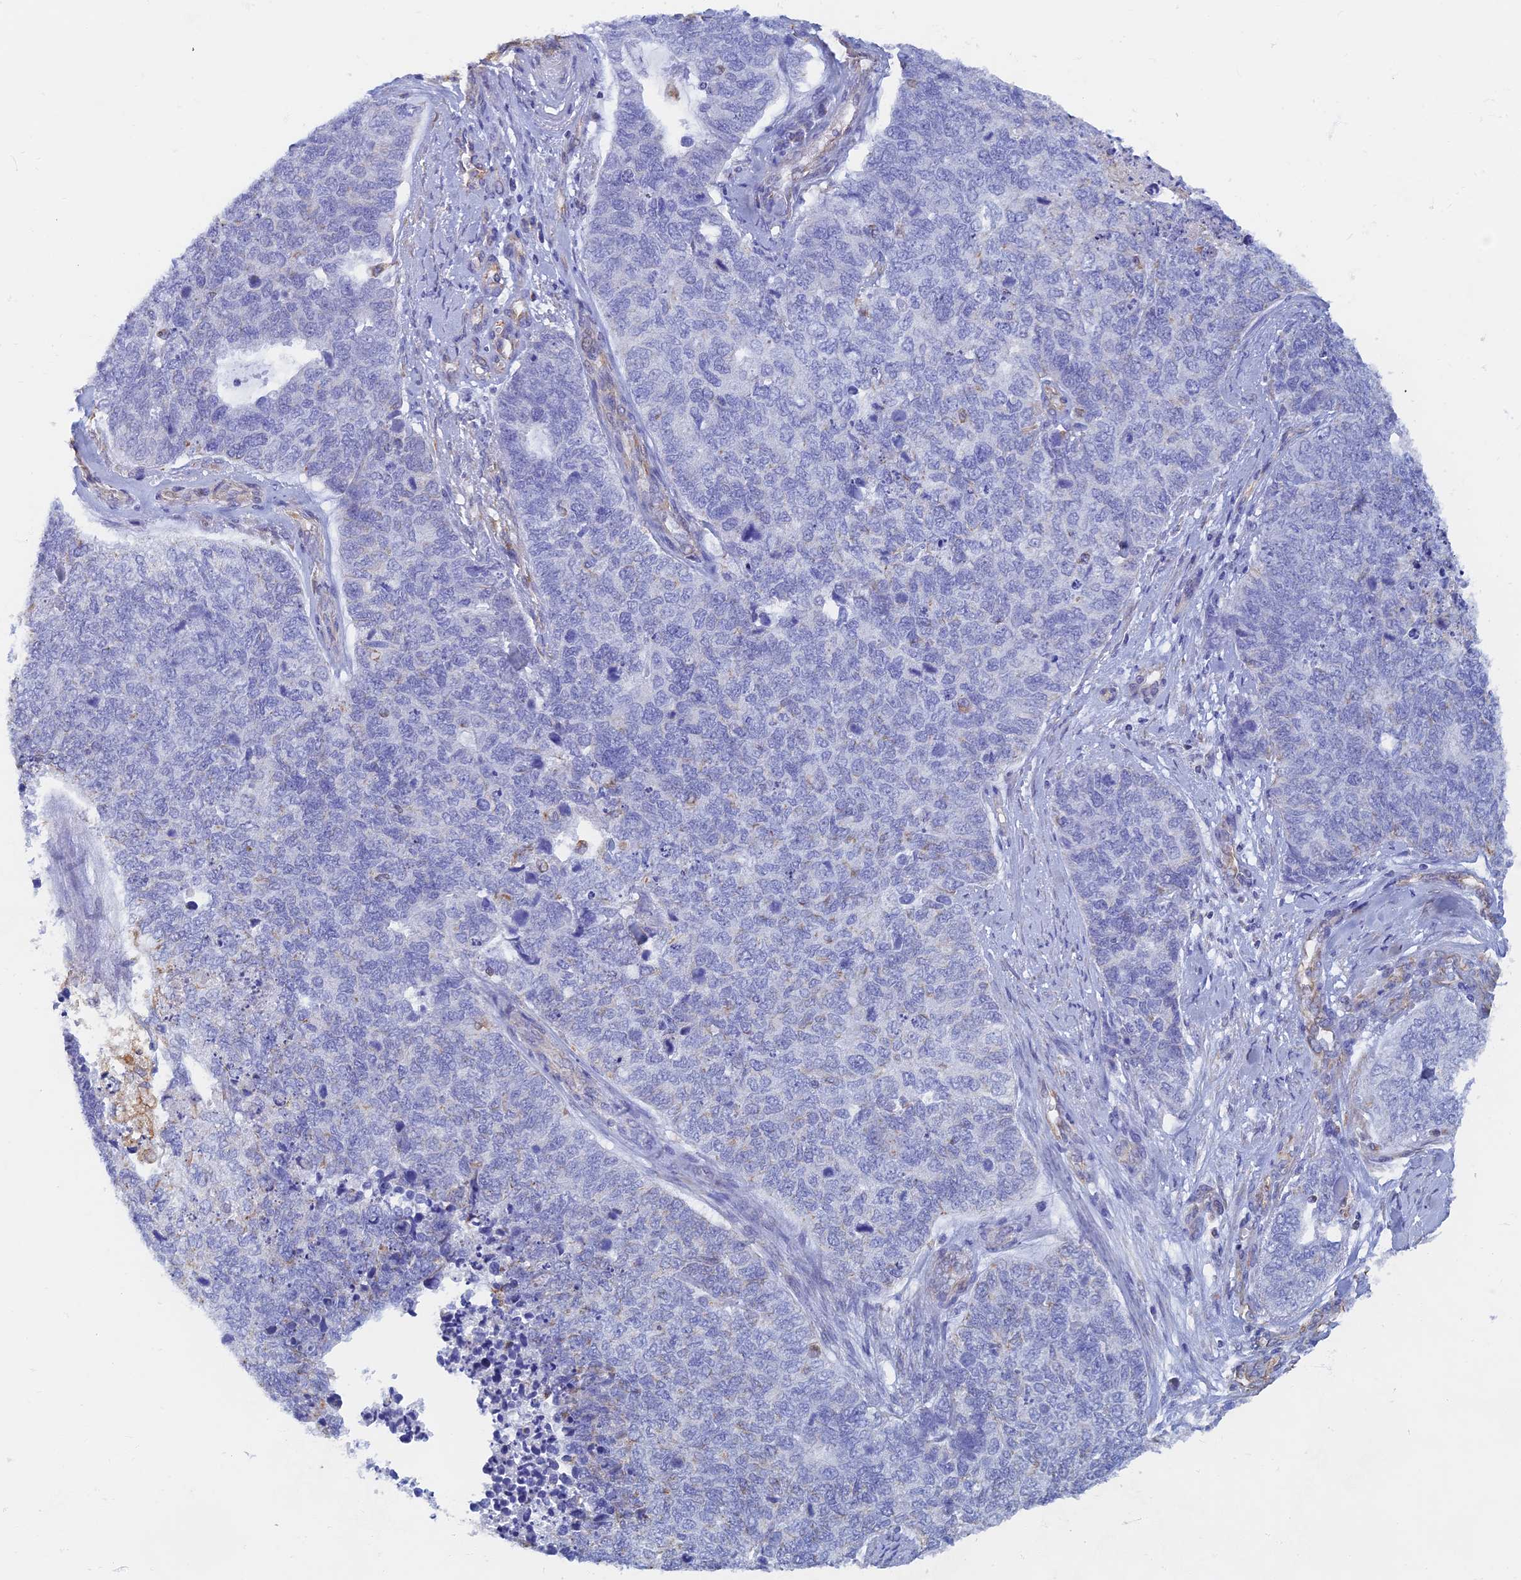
{"staining": {"intensity": "negative", "quantity": "none", "location": "none"}, "tissue": "cervical cancer", "cell_type": "Tumor cells", "image_type": "cancer", "snomed": [{"axis": "morphology", "description": "Squamous cell carcinoma, NOS"}, {"axis": "topography", "description": "Cervix"}], "caption": "Cervical cancer (squamous cell carcinoma) was stained to show a protein in brown. There is no significant staining in tumor cells. The staining is performed using DAB (3,3'-diaminobenzidine) brown chromogen with nuclei counter-stained in using hematoxylin.", "gene": "RMC1", "patient": {"sex": "female", "age": 63}}